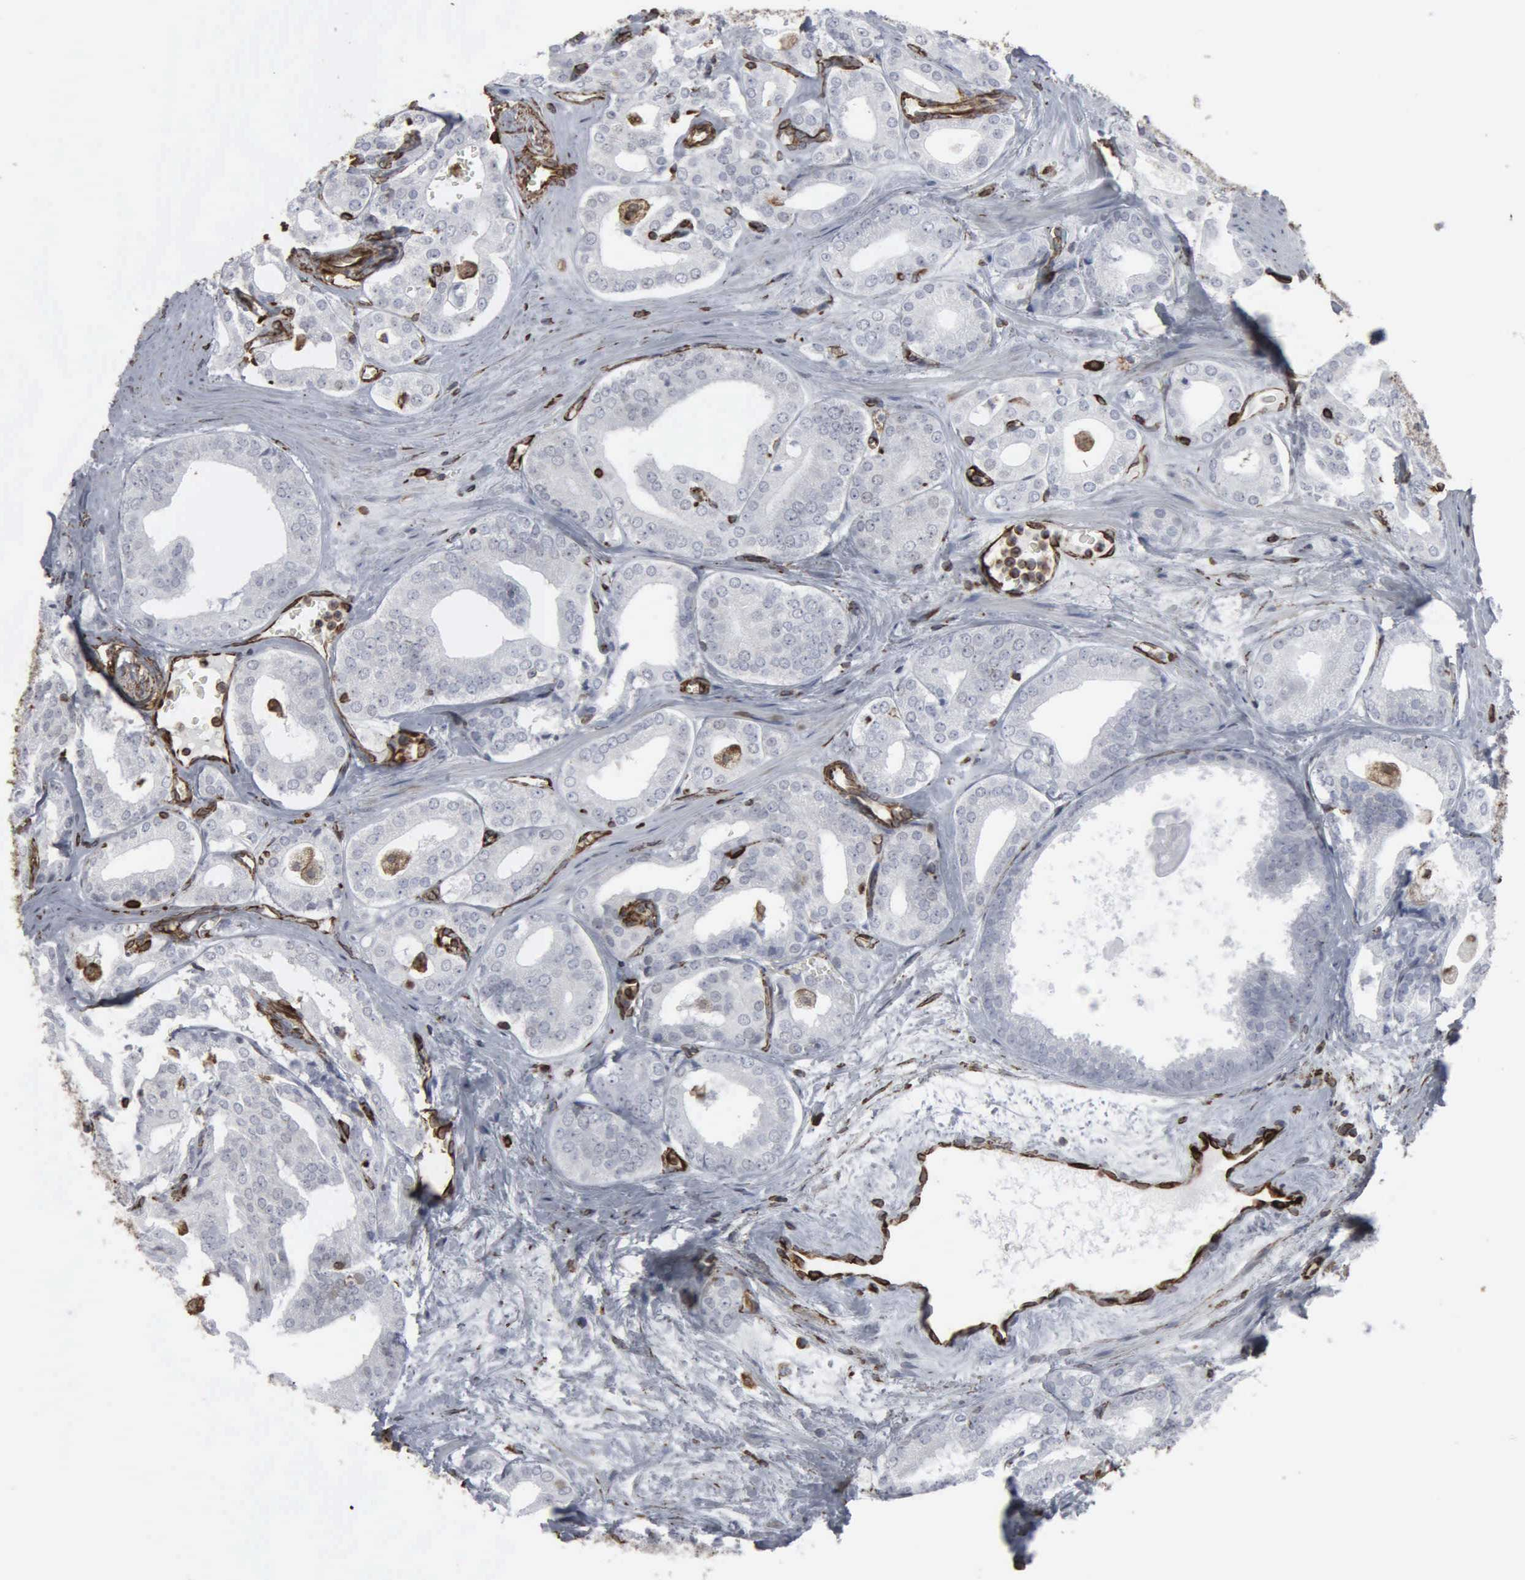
{"staining": {"intensity": "weak", "quantity": "<25%", "location": "nuclear"}, "tissue": "prostate cancer", "cell_type": "Tumor cells", "image_type": "cancer", "snomed": [{"axis": "morphology", "description": "Adenocarcinoma, Medium grade"}, {"axis": "topography", "description": "Prostate"}], "caption": "Adenocarcinoma (medium-grade) (prostate) was stained to show a protein in brown. There is no significant staining in tumor cells. (DAB (3,3'-diaminobenzidine) immunohistochemistry with hematoxylin counter stain).", "gene": "CCNE1", "patient": {"sex": "male", "age": 79}}